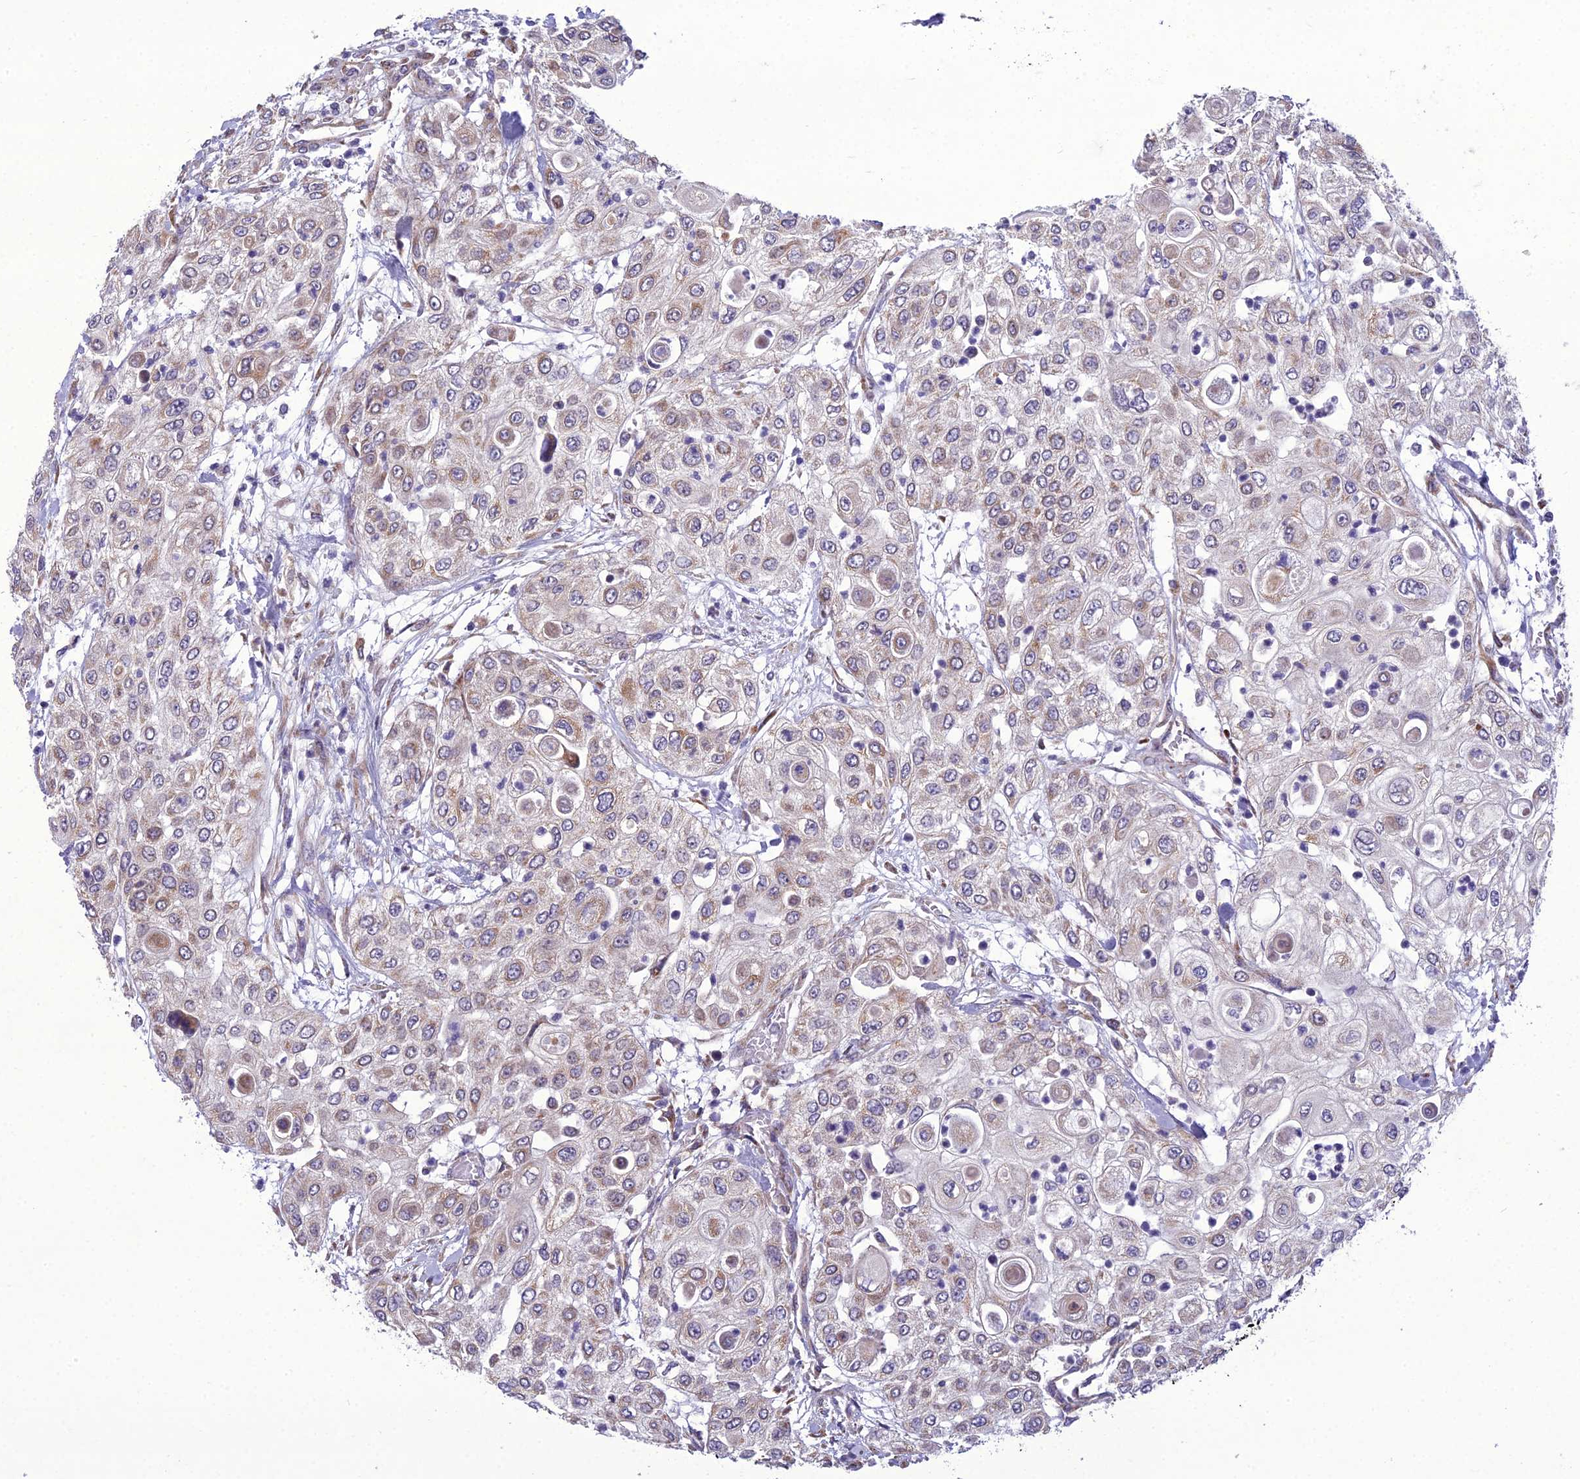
{"staining": {"intensity": "weak", "quantity": "25%-75%", "location": "cytoplasmic/membranous"}, "tissue": "urothelial cancer", "cell_type": "Tumor cells", "image_type": "cancer", "snomed": [{"axis": "morphology", "description": "Urothelial carcinoma, High grade"}, {"axis": "topography", "description": "Urinary bladder"}], "caption": "Protein staining of urothelial cancer tissue demonstrates weak cytoplasmic/membranous positivity in approximately 25%-75% of tumor cells.", "gene": "NODAL", "patient": {"sex": "female", "age": 79}}